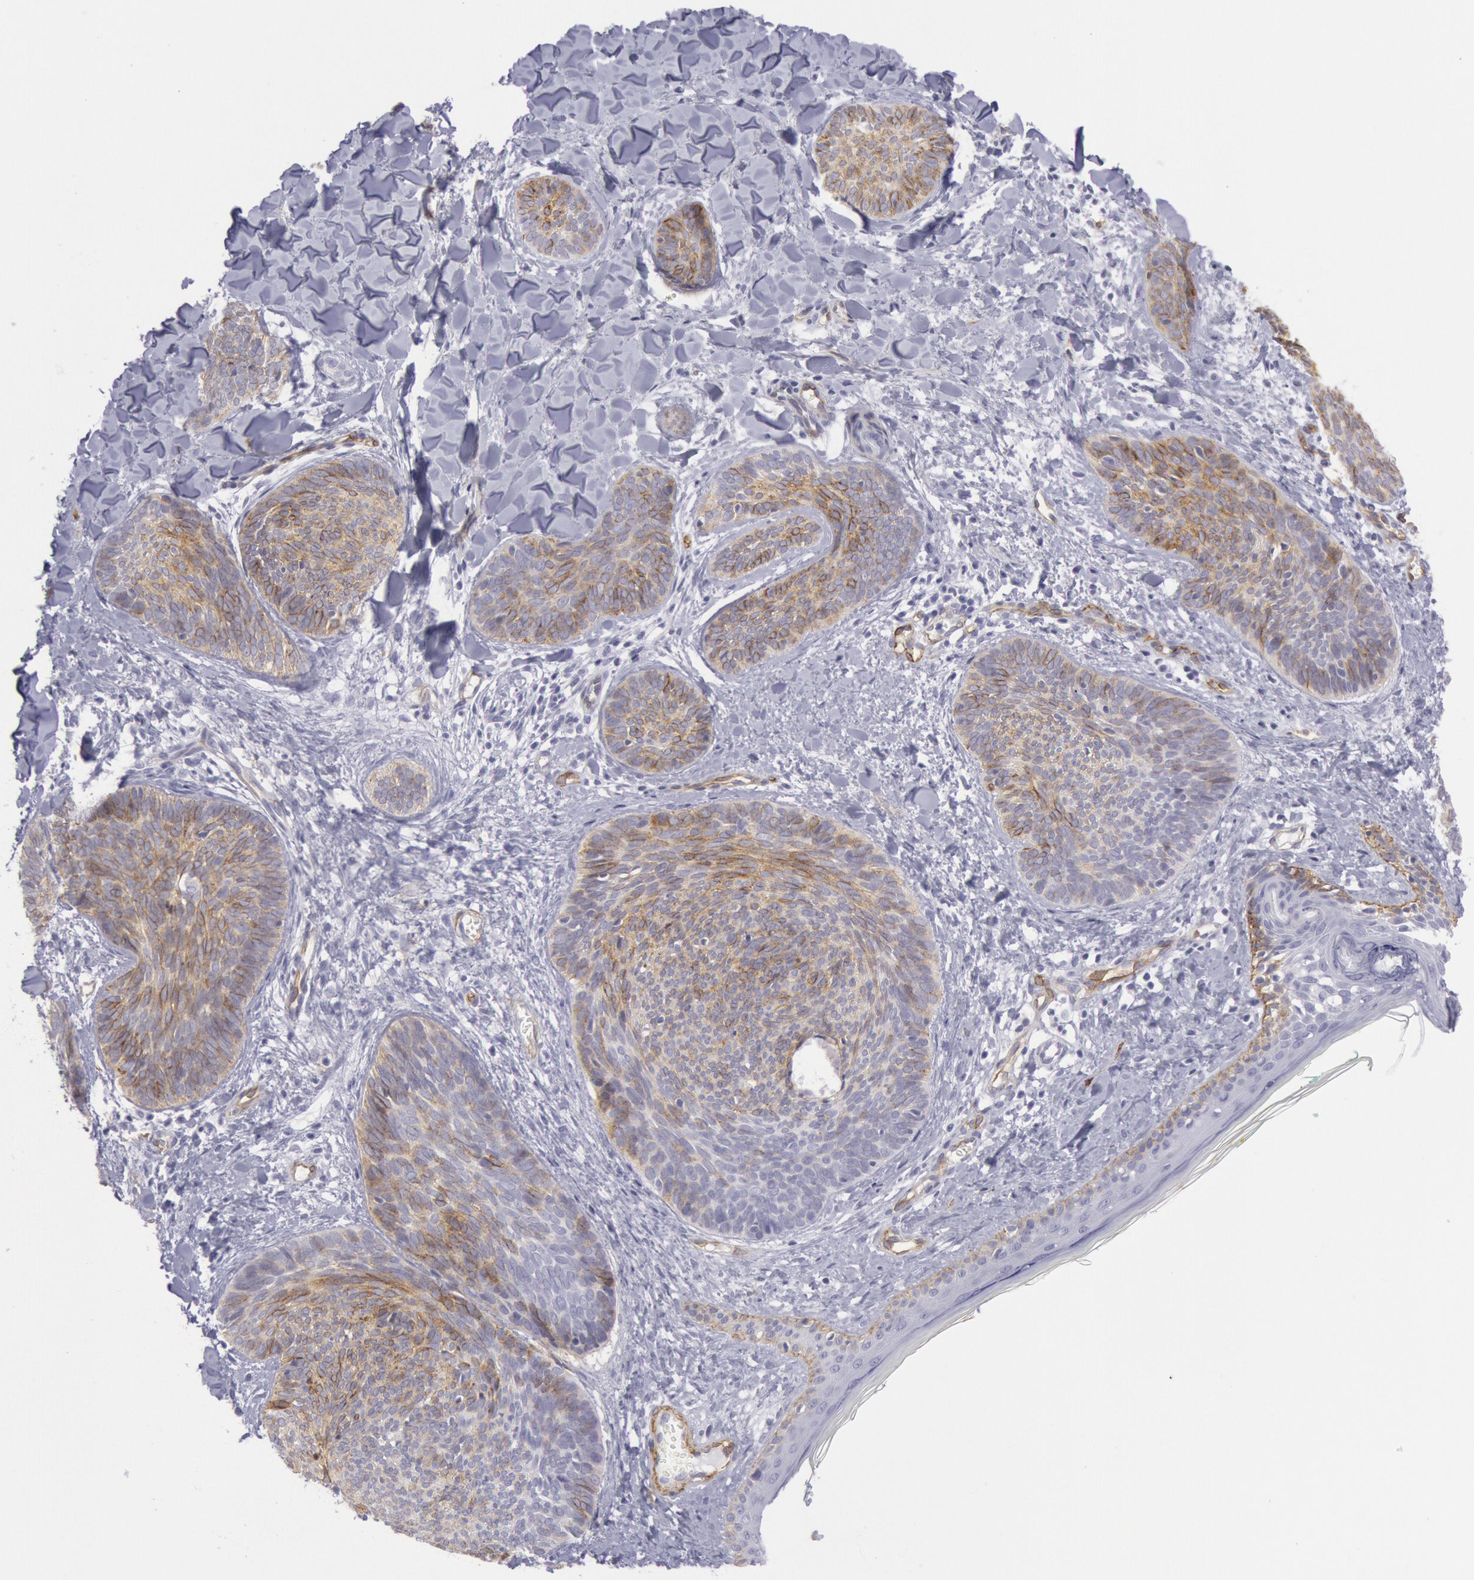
{"staining": {"intensity": "weak", "quantity": "25%-75%", "location": "cytoplasmic/membranous"}, "tissue": "skin cancer", "cell_type": "Tumor cells", "image_type": "cancer", "snomed": [{"axis": "morphology", "description": "Basal cell carcinoma"}, {"axis": "topography", "description": "Skin"}], "caption": "There is low levels of weak cytoplasmic/membranous staining in tumor cells of basal cell carcinoma (skin), as demonstrated by immunohistochemical staining (brown color).", "gene": "CDH13", "patient": {"sex": "female", "age": 81}}